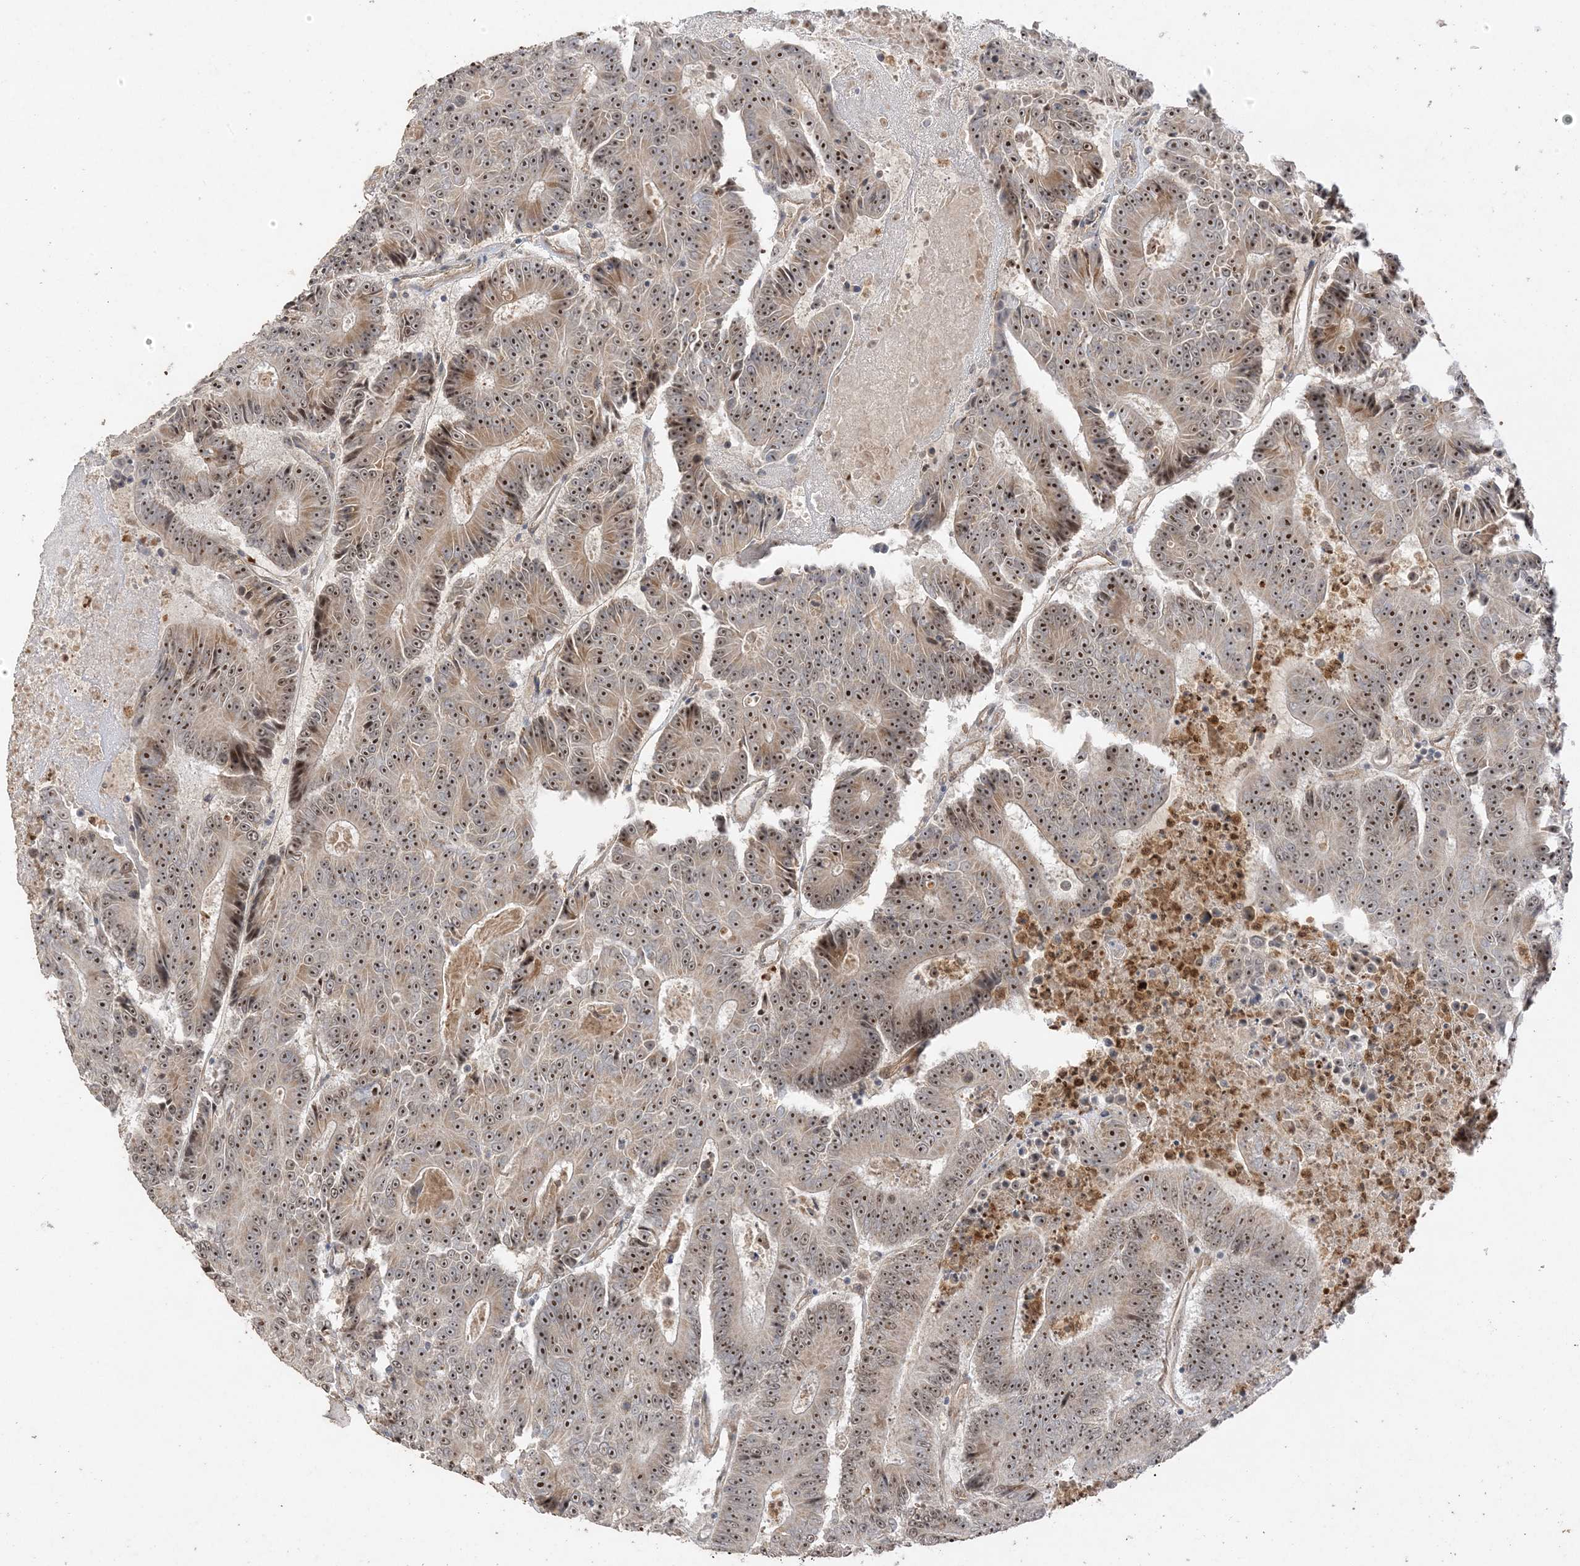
{"staining": {"intensity": "moderate", "quantity": ">75%", "location": "cytoplasmic/membranous,nuclear"}, "tissue": "colorectal cancer", "cell_type": "Tumor cells", "image_type": "cancer", "snomed": [{"axis": "morphology", "description": "Adenocarcinoma, NOS"}, {"axis": "topography", "description": "Colon"}], "caption": "Immunohistochemical staining of human colorectal cancer (adenocarcinoma) exhibits medium levels of moderate cytoplasmic/membranous and nuclear expression in about >75% of tumor cells.", "gene": "DDX18", "patient": {"sex": "male", "age": 83}}